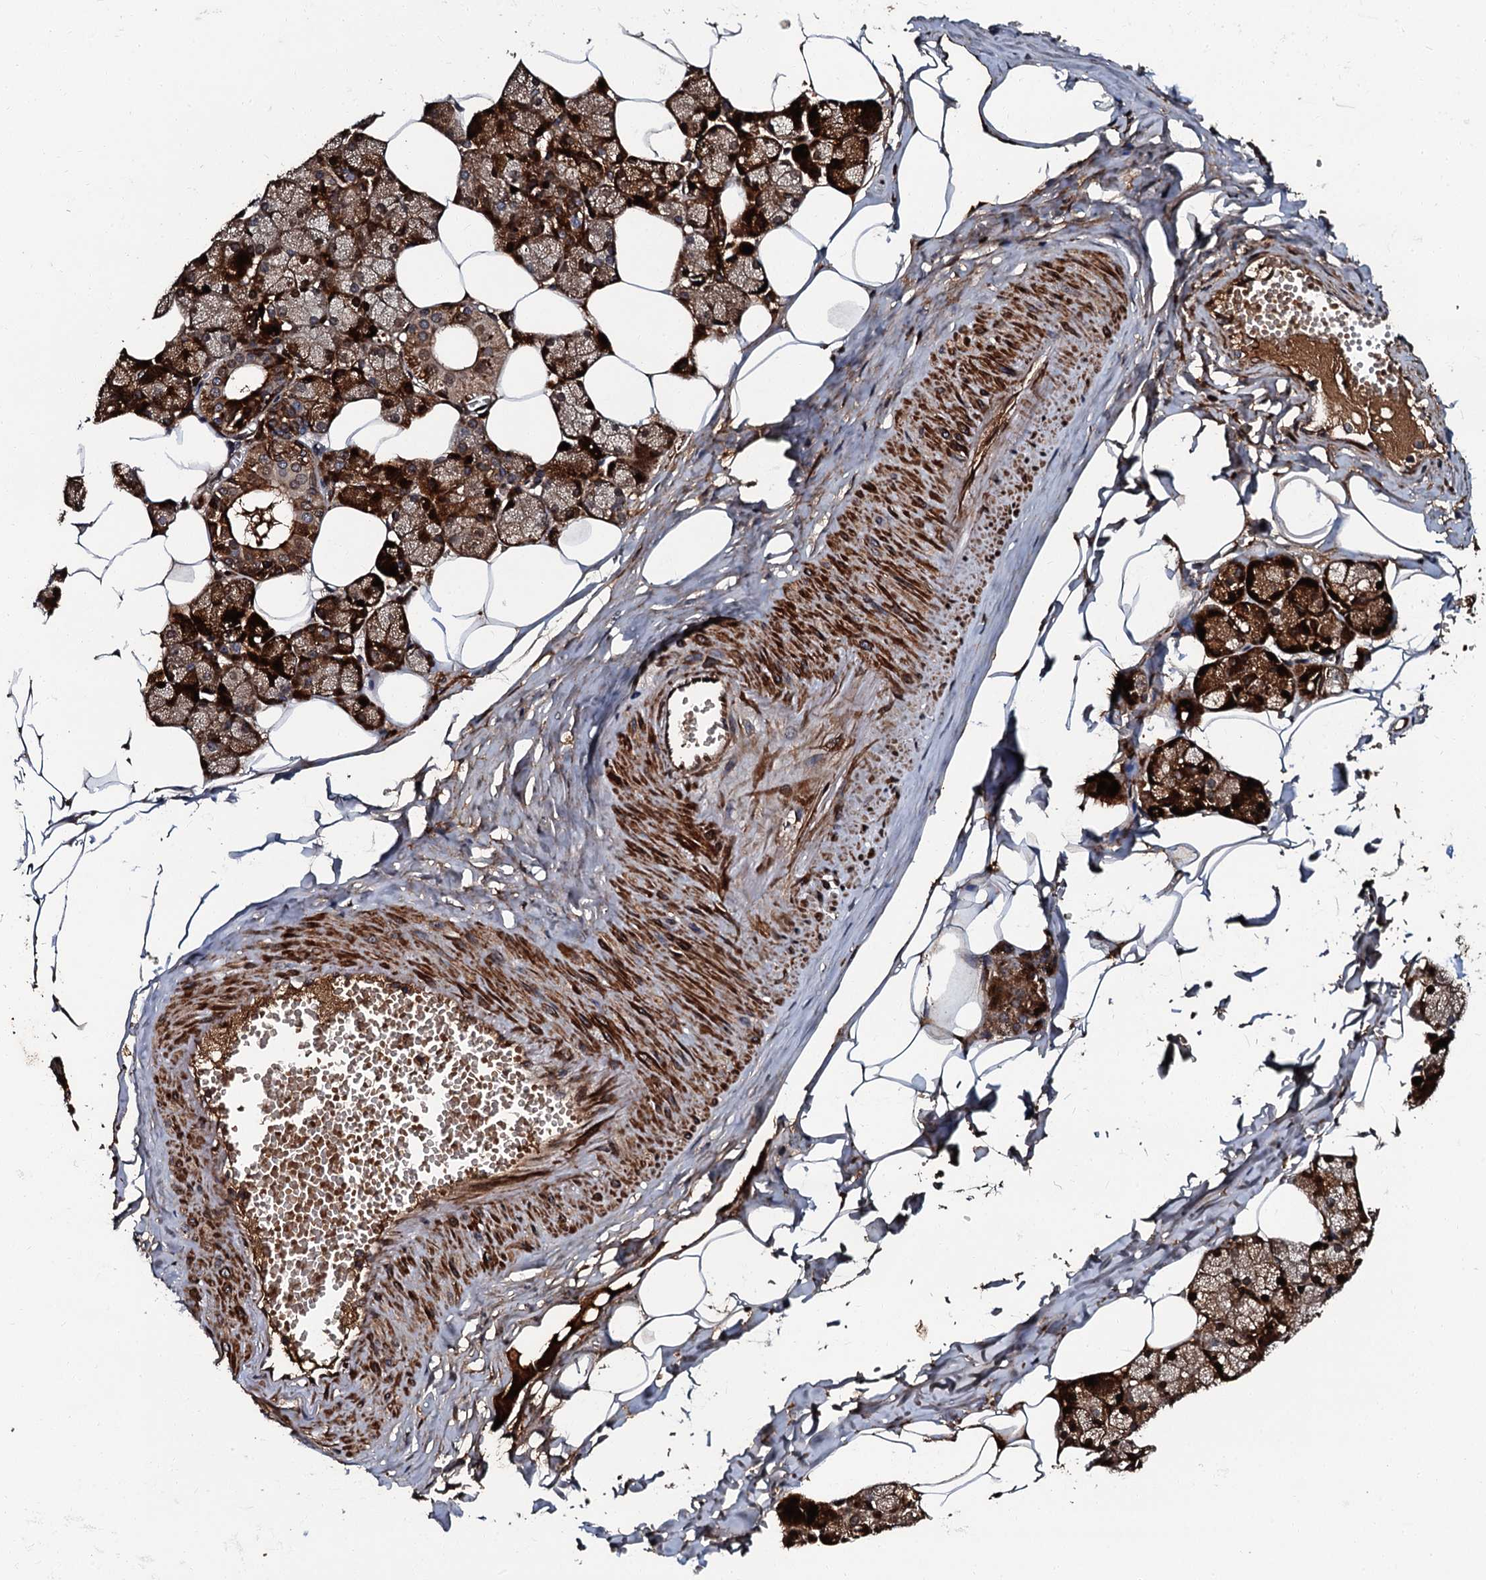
{"staining": {"intensity": "strong", "quantity": "25%-75%", "location": "cytoplasmic/membranous"}, "tissue": "salivary gland", "cell_type": "Glandular cells", "image_type": "normal", "snomed": [{"axis": "morphology", "description": "Normal tissue, NOS"}, {"axis": "topography", "description": "Salivary gland"}], "caption": "Immunohistochemistry (IHC) (DAB (3,3'-diaminobenzidine)) staining of unremarkable human salivary gland shows strong cytoplasmic/membranous protein staining in about 25%-75% of glandular cells. The staining was performed using DAB (3,3'-diaminobenzidine) to visualize the protein expression in brown, while the nuclei were stained in blue with hematoxylin (Magnification: 20x).", "gene": "N4BP1", "patient": {"sex": "male", "age": 62}}